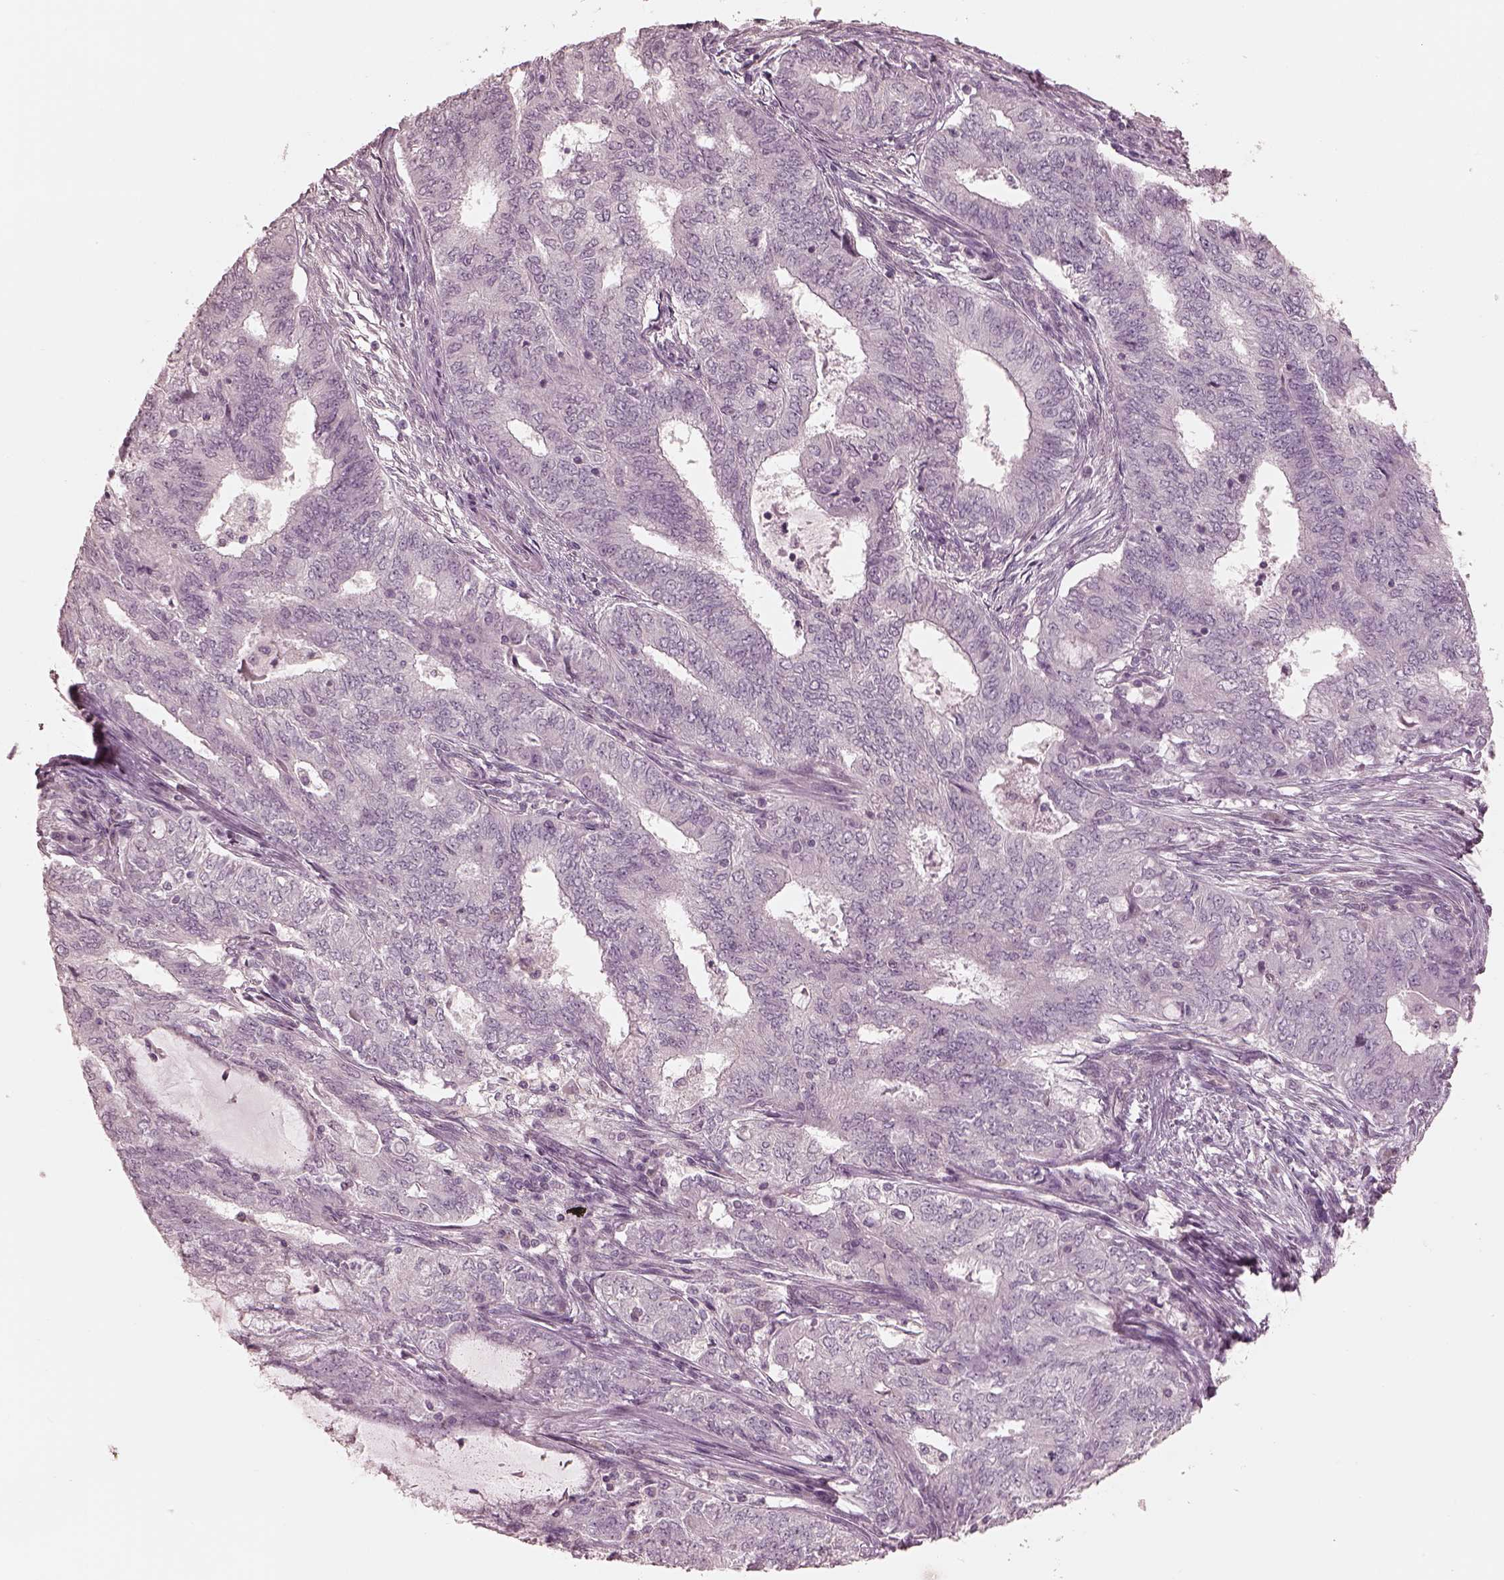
{"staining": {"intensity": "negative", "quantity": "none", "location": "none"}, "tissue": "endometrial cancer", "cell_type": "Tumor cells", "image_type": "cancer", "snomed": [{"axis": "morphology", "description": "Adenocarcinoma, NOS"}, {"axis": "topography", "description": "Endometrium"}], "caption": "This photomicrograph is of endometrial cancer stained with immunohistochemistry to label a protein in brown with the nuclei are counter-stained blue. There is no positivity in tumor cells.", "gene": "PRKACG", "patient": {"sex": "female", "age": 62}}